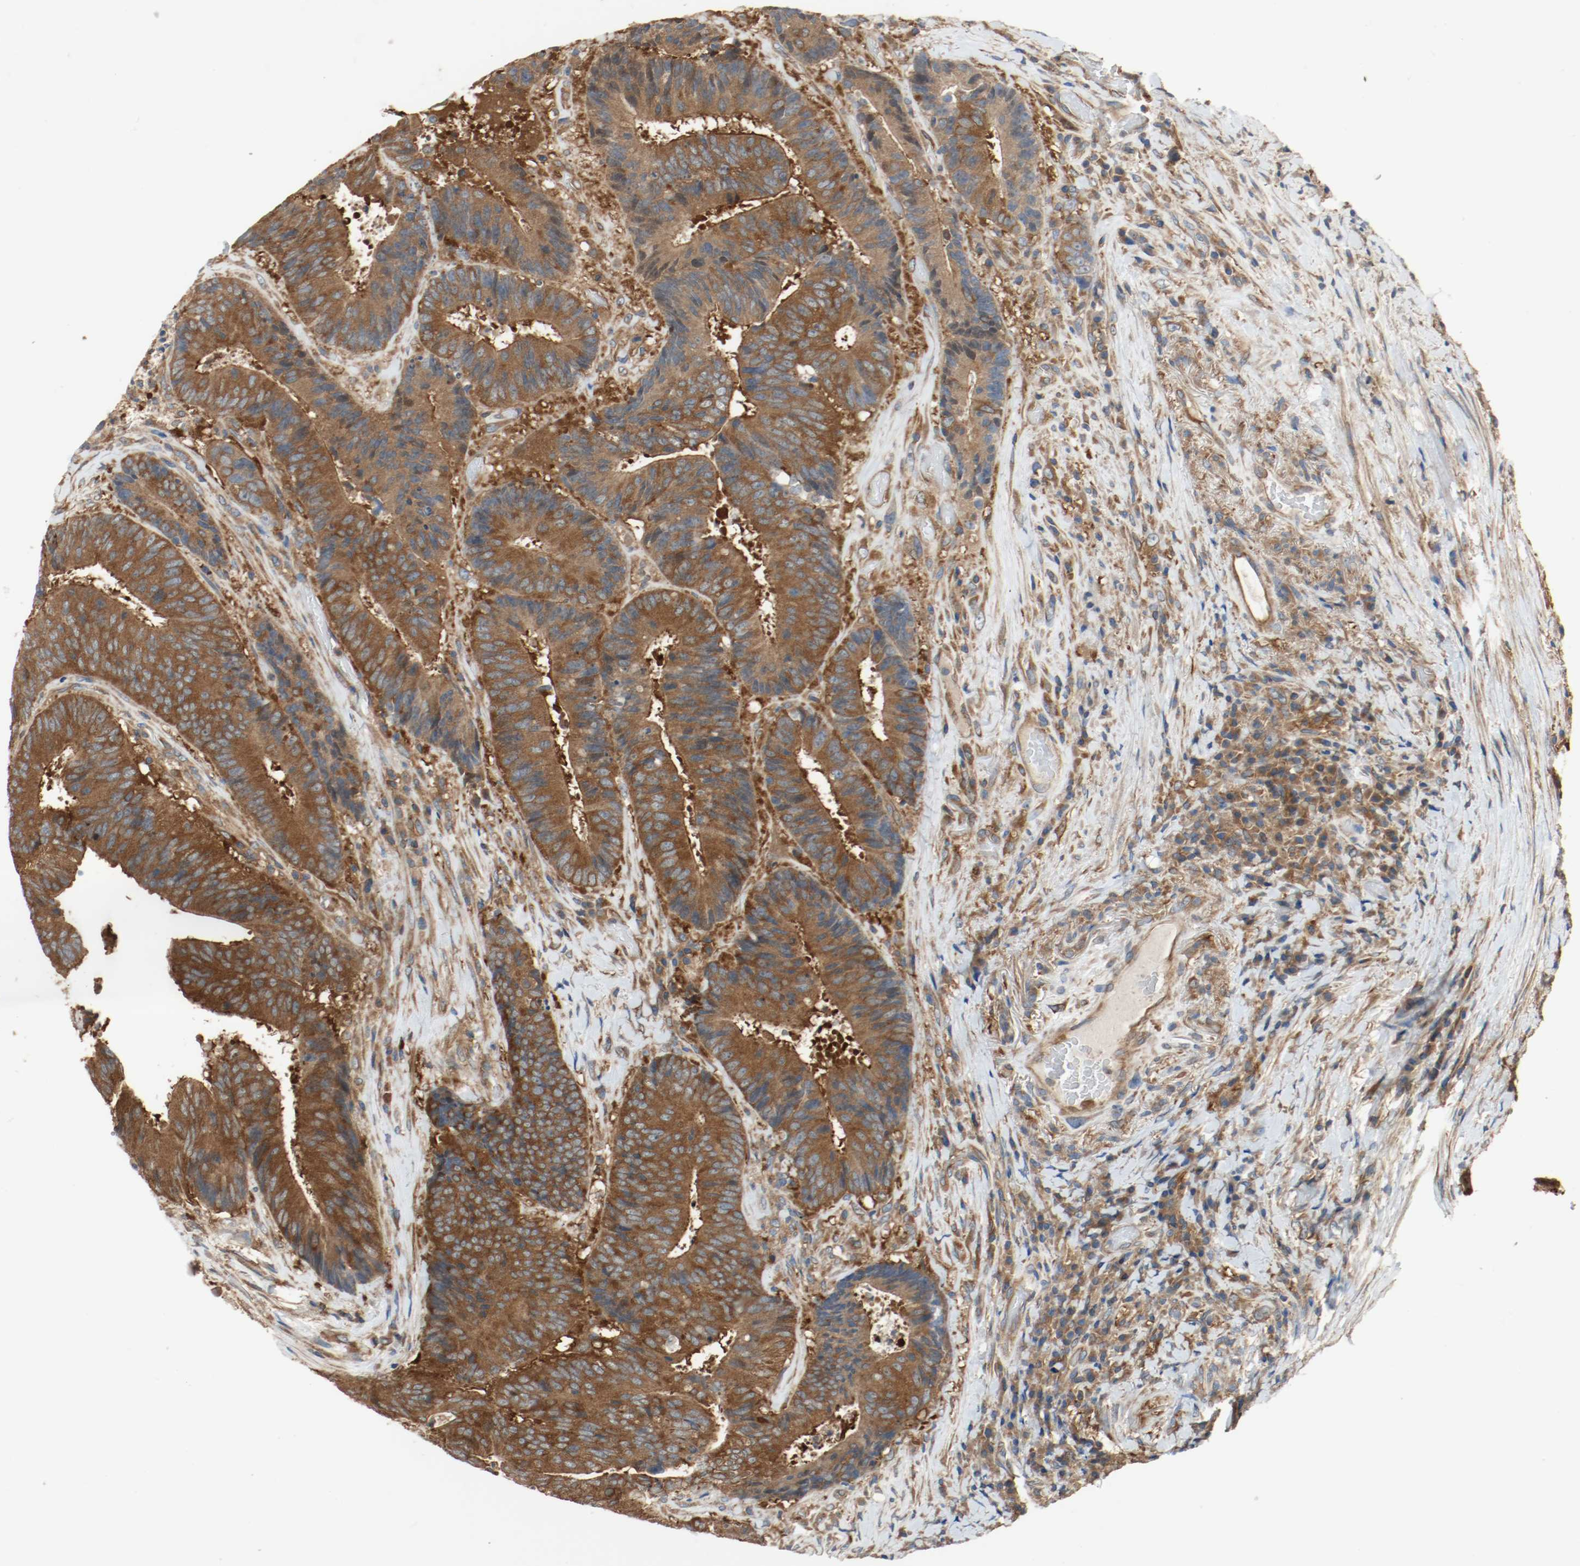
{"staining": {"intensity": "strong", "quantity": ">75%", "location": "cytoplasmic/membranous"}, "tissue": "colorectal cancer", "cell_type": "Tumor cells", "image_type": "cancer", "snomed": [{"axis": "morphology", "description": "Adenocarcinoma, NOS"}, {"axis": "topography", "description": "Rectum"}], "caption": "Immunohistochemistry (IHC) photomicrograph of colorectal cancer stained for a protein (brown), which displays high levels of strong cytoplasmic/membranous staining in approximately >75% of tumor cells.", "gene": "HGS", "patient": {"sex": "male", "age": 72}}